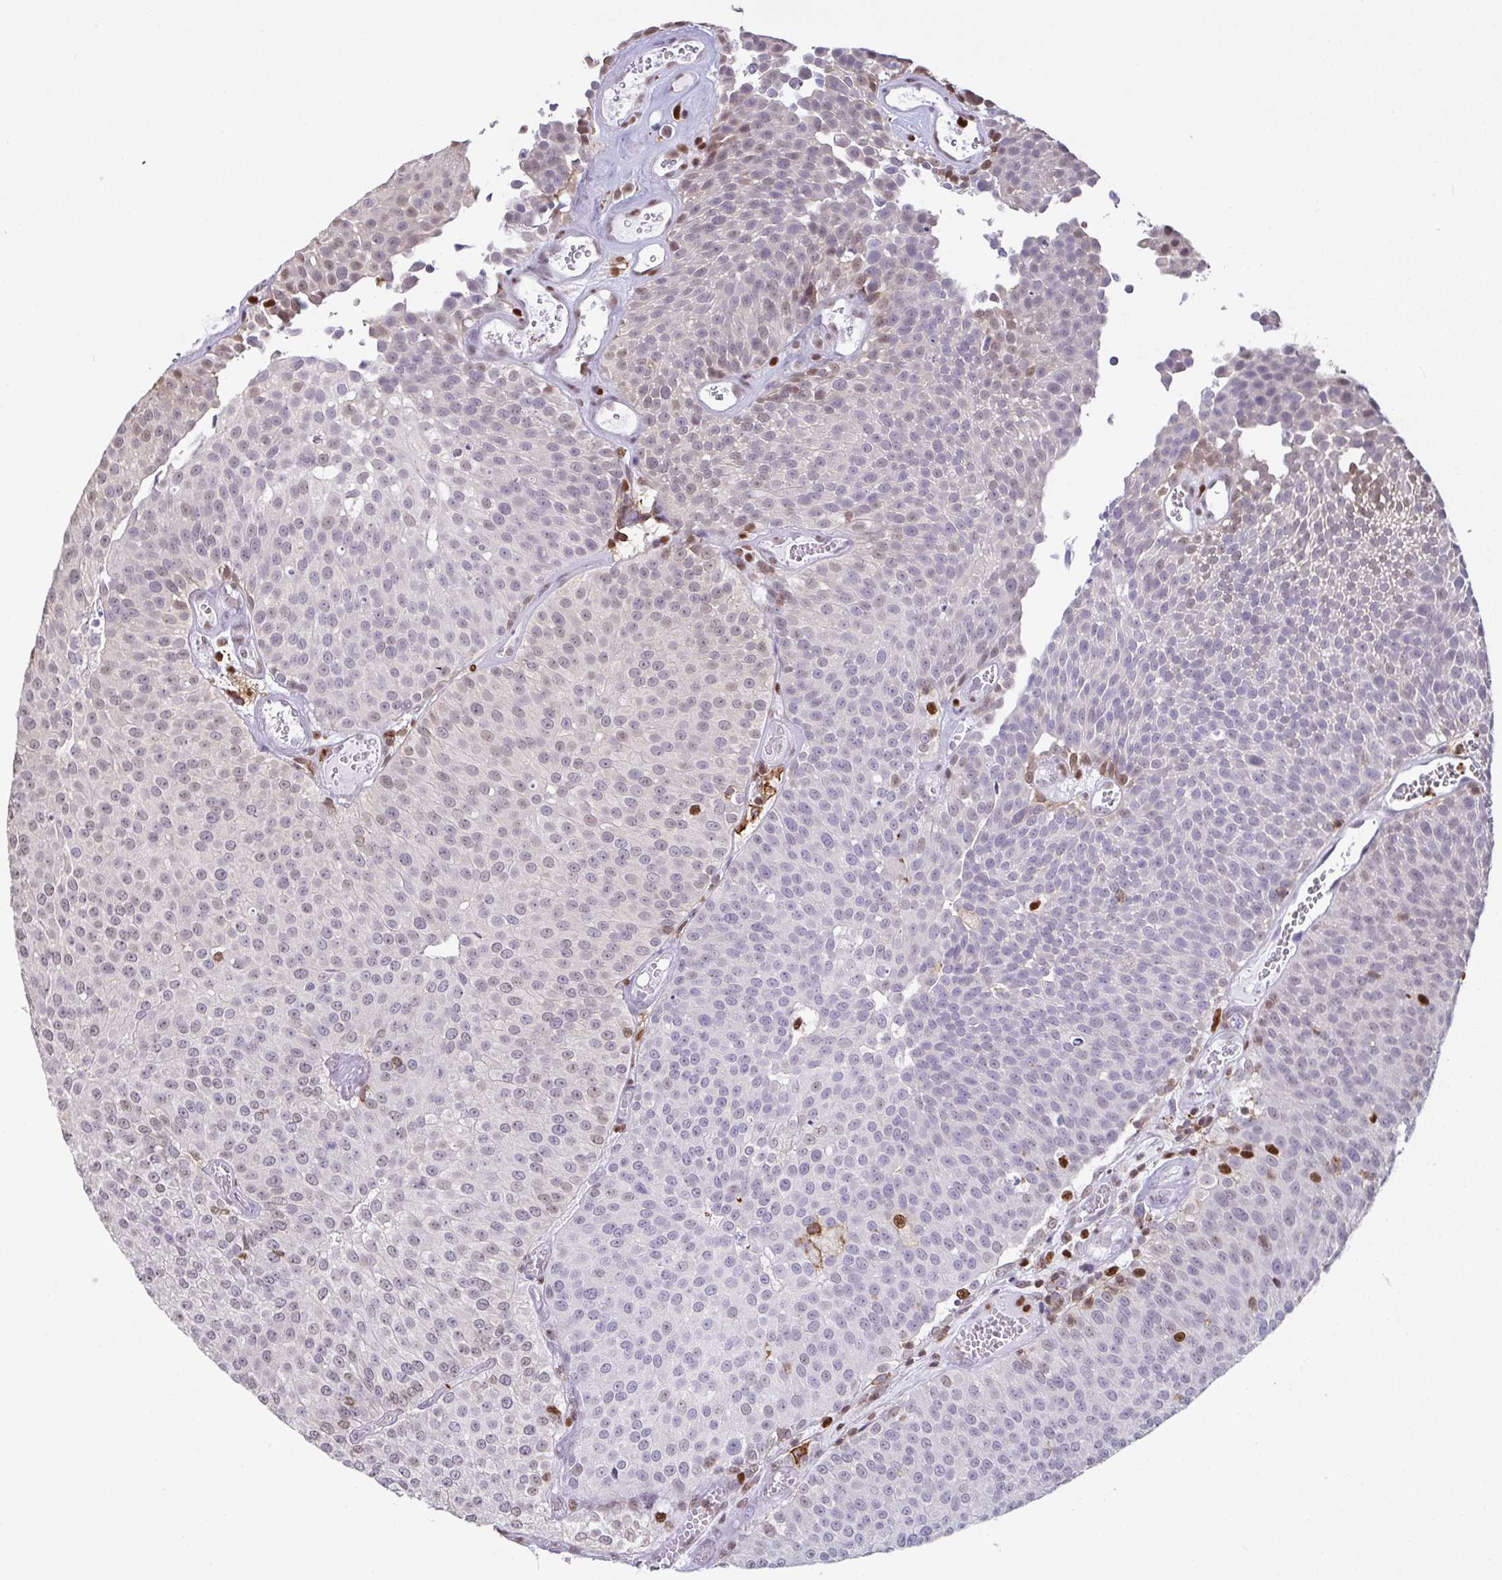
{"staining": {"intensity": "weak", "quantity": "<25%", "location": "nuclear"}, "tissue": "urothelial cancer", "cell_type": "Tumor cells", "image_type": "cancer", "snomed": [{"axis": "morphology", "description": "Urothelial carcinoma, Low grade"}, {"axis": "topography", "description": "Urinary bladder"}], "caption": "The IHC photomicrograph has no significant expression in tumor cells of urothelial cancer tissue.", "gene": "BTBD10", "patient": {"sex": "female", "age": 79}}